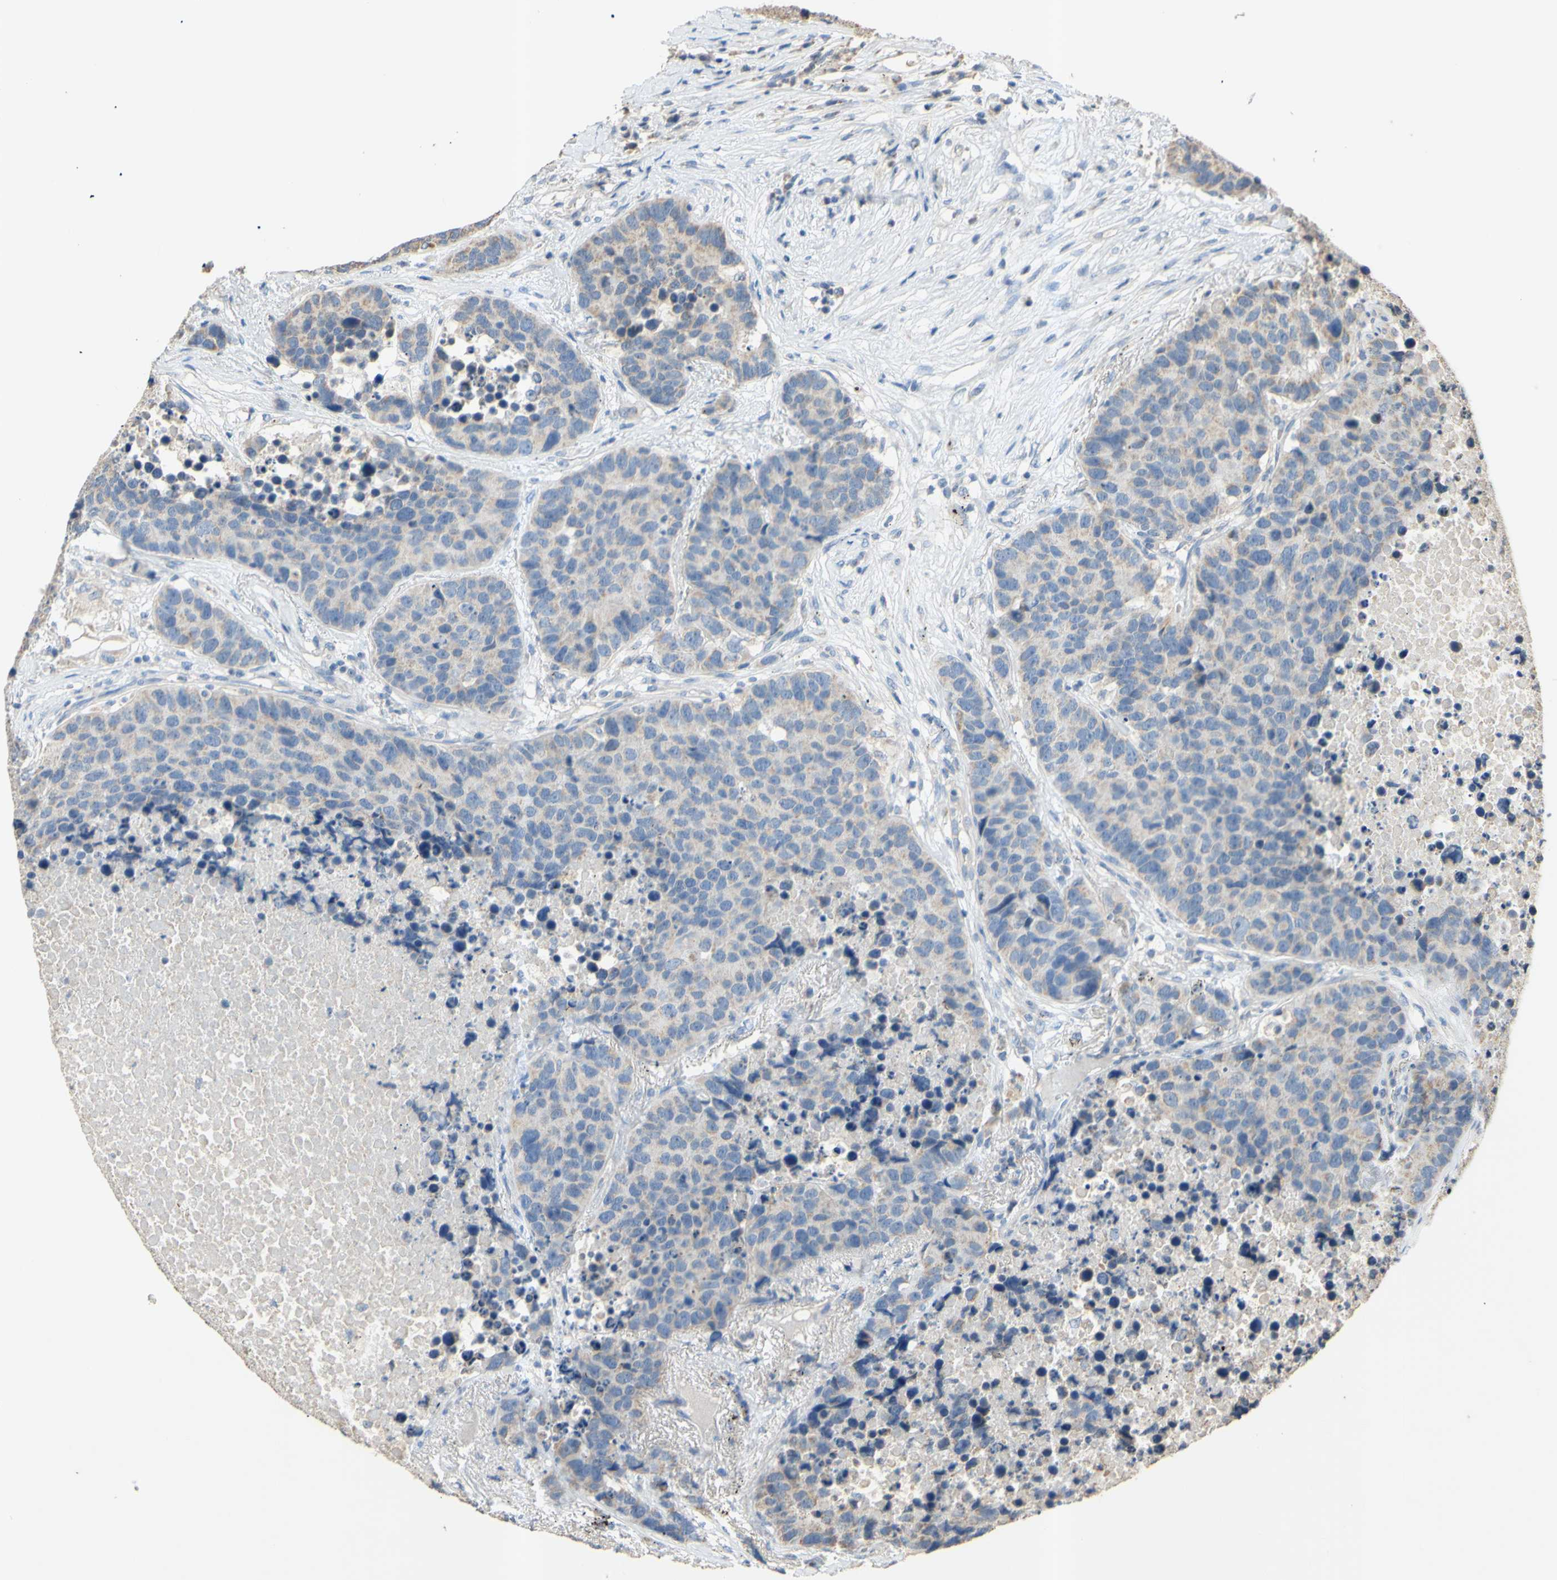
{"staining": {"intensity": "negative", "quantity": "none", "location": "none"}, "tissue": "carcinoid", "cell_type": "Tumor cells", "image_type": "cancer", "snomed": [{"axis": "morphology", "description": "Carcinoid, malignant, NOS"}, {"axis": "topography", "description": "Lung"}], "caption": "Malignant carcinoid stained for a protein using IHC demonstrates no staining tumor cells.", "gene": "PTGIS", "patient": {"sex": "male", "age": 60}}